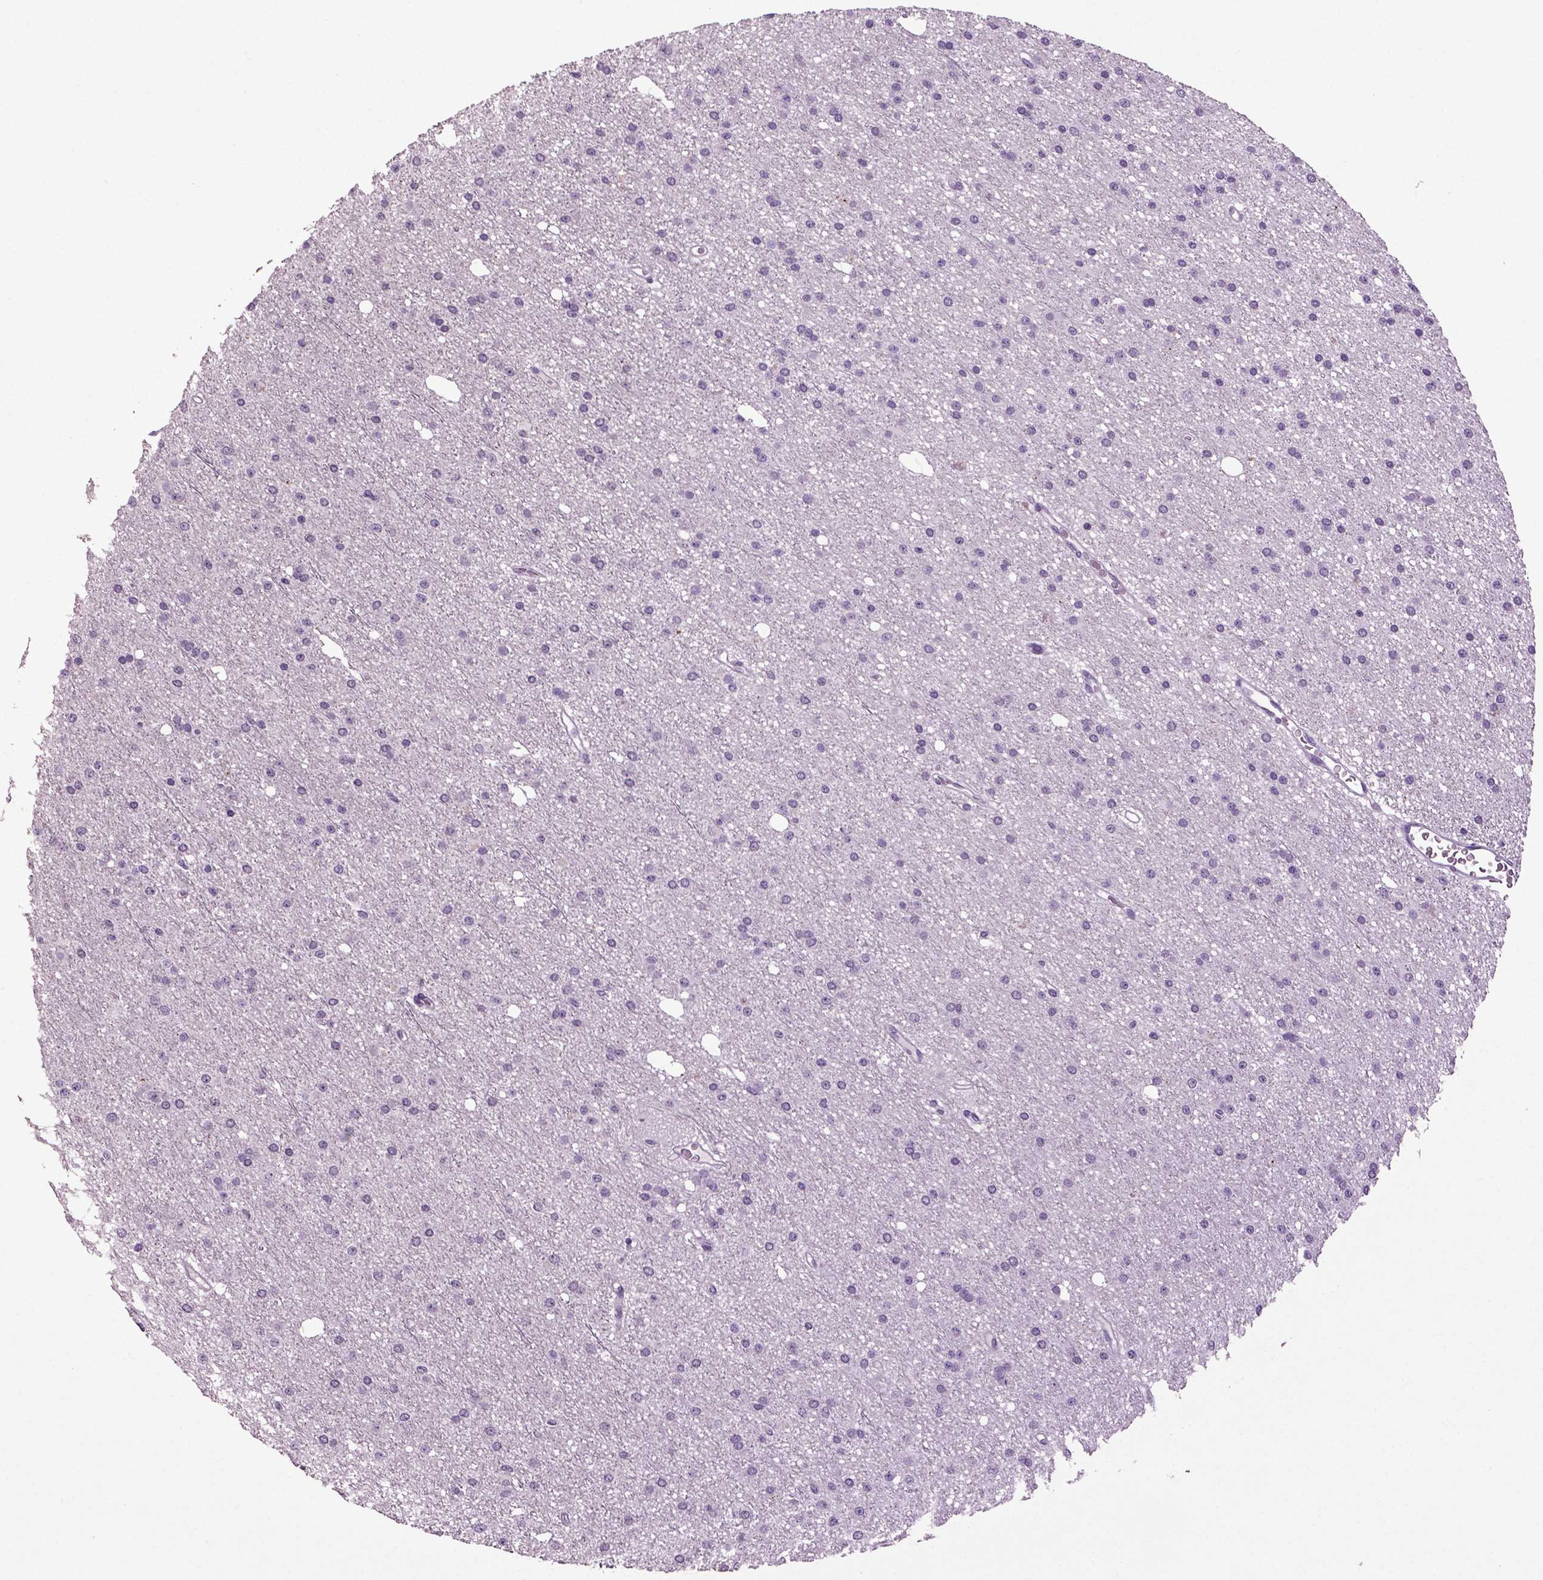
{"staining": {"intensity": "negative", "quantity": "none", "location": "none"}, "tissue": "glioma", "cell_type": "Tumor cells", "image_type": "cancer", "snomed": [{"axis": "morphology", "description": "Glioma, malignant, Low grade"}, {"axis": "topography", "description": "Brain"}], "caption": "This is an immunohistochemistry (IHC) micrograph of human glioma. There is no expression in tumor cells.", "gene": "SLC17A6", "patient": {"sex": "male", "age": 27}}